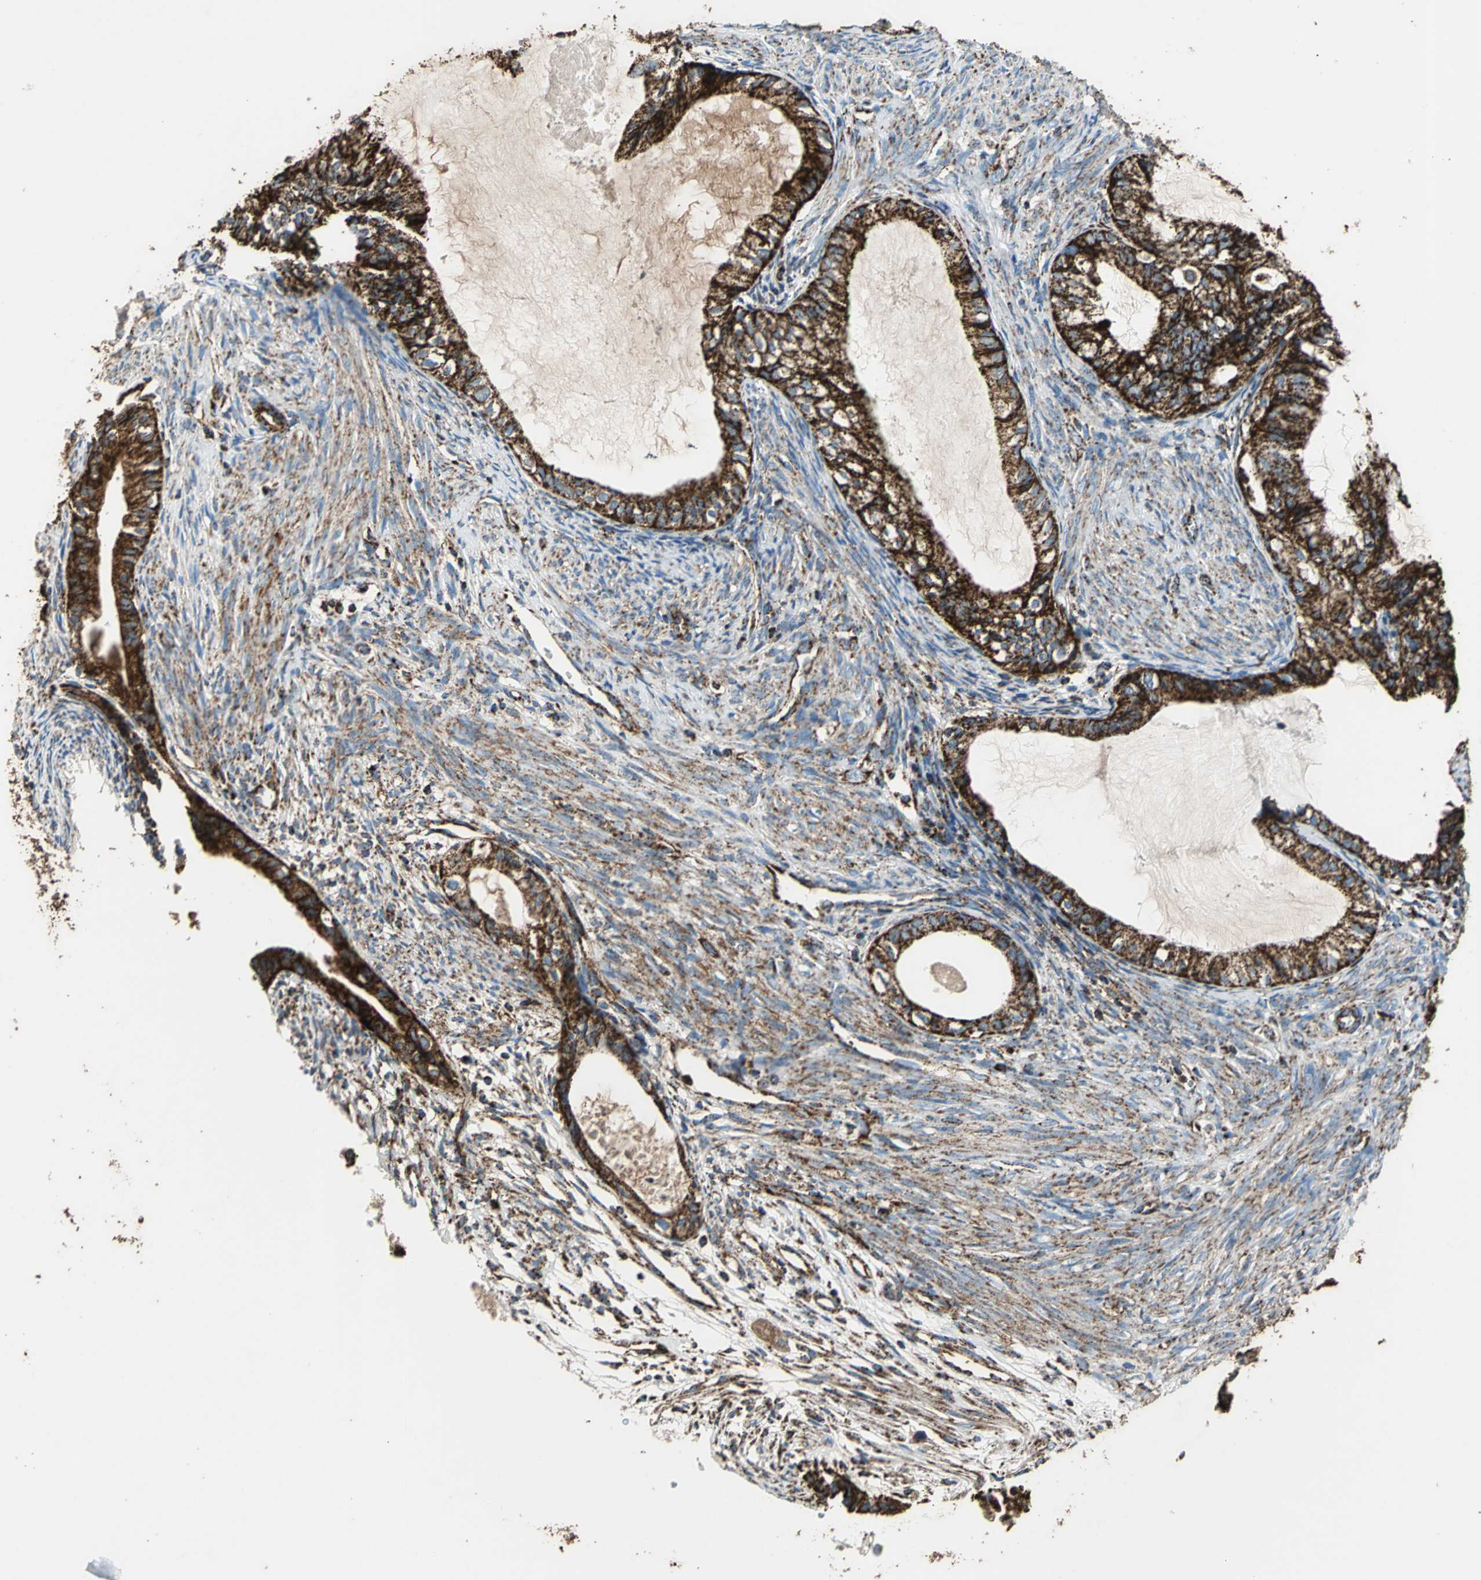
{"staining": {"intensity": "strong", "quantity": ">75%", "location": "cytoplasmic/membranous"}, "tissue": "cervical cancer", "cell_type": "Tumor cells", "image_type": "cancer", "snomed": [{"axis": "morphology", "description": "Normal tissue, NOS"}, {"axis": "morphology", "description": "Adenocarcinoma, NOS"}, {"axis": "topography", "description": "Cervix"}, {"axis": "topography", "description": "Endometrium"}], "caption": "This photomicrograph demonstrates cervical adenocarcinoma stained with IHC to label a protein in brown. The cytoplasmic/membranous of tumor cells show strong positivity for the protein. Nuclei are counter-stained blue.", "gene": "ECH1", "patient": {"sex": "female", "age": 86}}